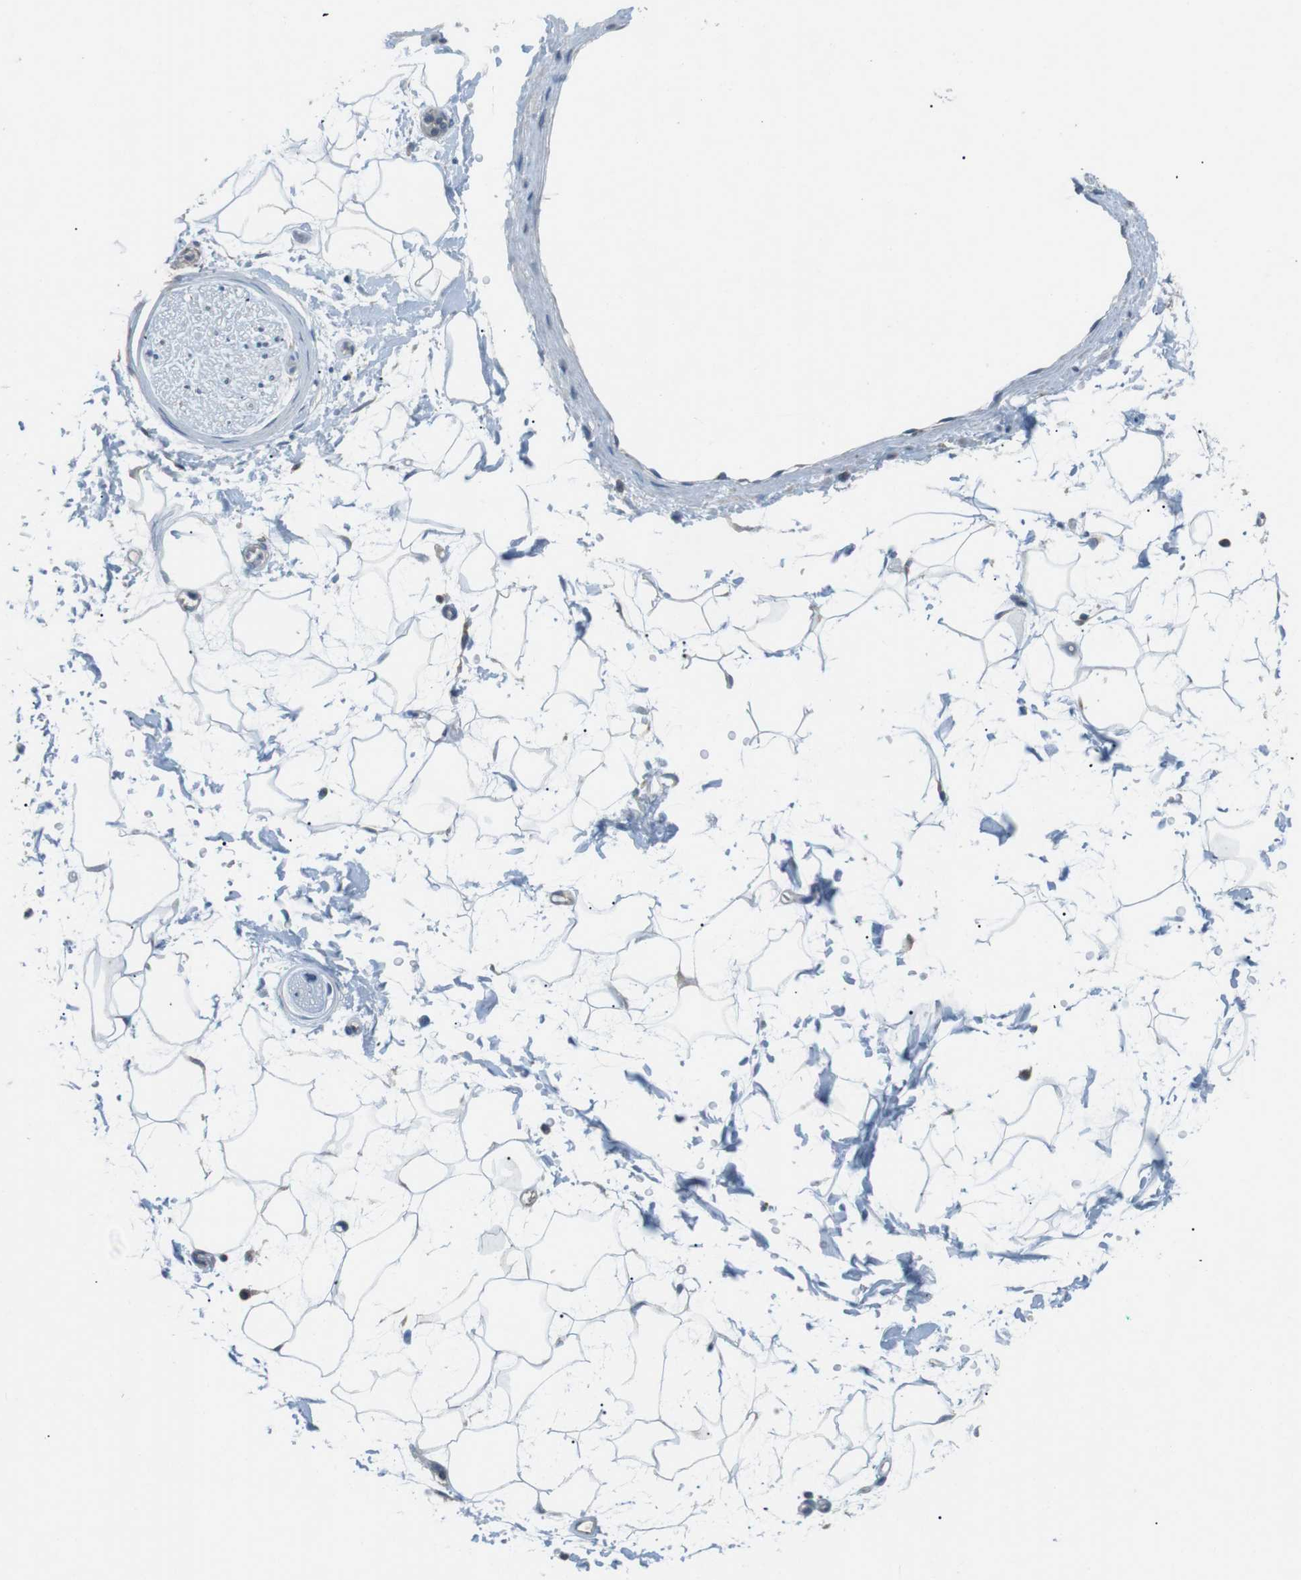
{"staining": {"intensity": "negative", "quantity": "none", "location": "none"}, "tissue": "adipose tissue", "cell_type": "Adipocytes", "image_type": "normal", "snomed": [{"axis": "morphology", "description": "Normal tissue, NOS"}, {"axis": "topography", "description": "Soft tissue"}], "caption": "This is a photomicrograph of IHC staining of unremarkable adipose tissue, which shows no staining in adipocytes.", "gene": "BACE1", "patient": {"sex": "male", "age": 72}}